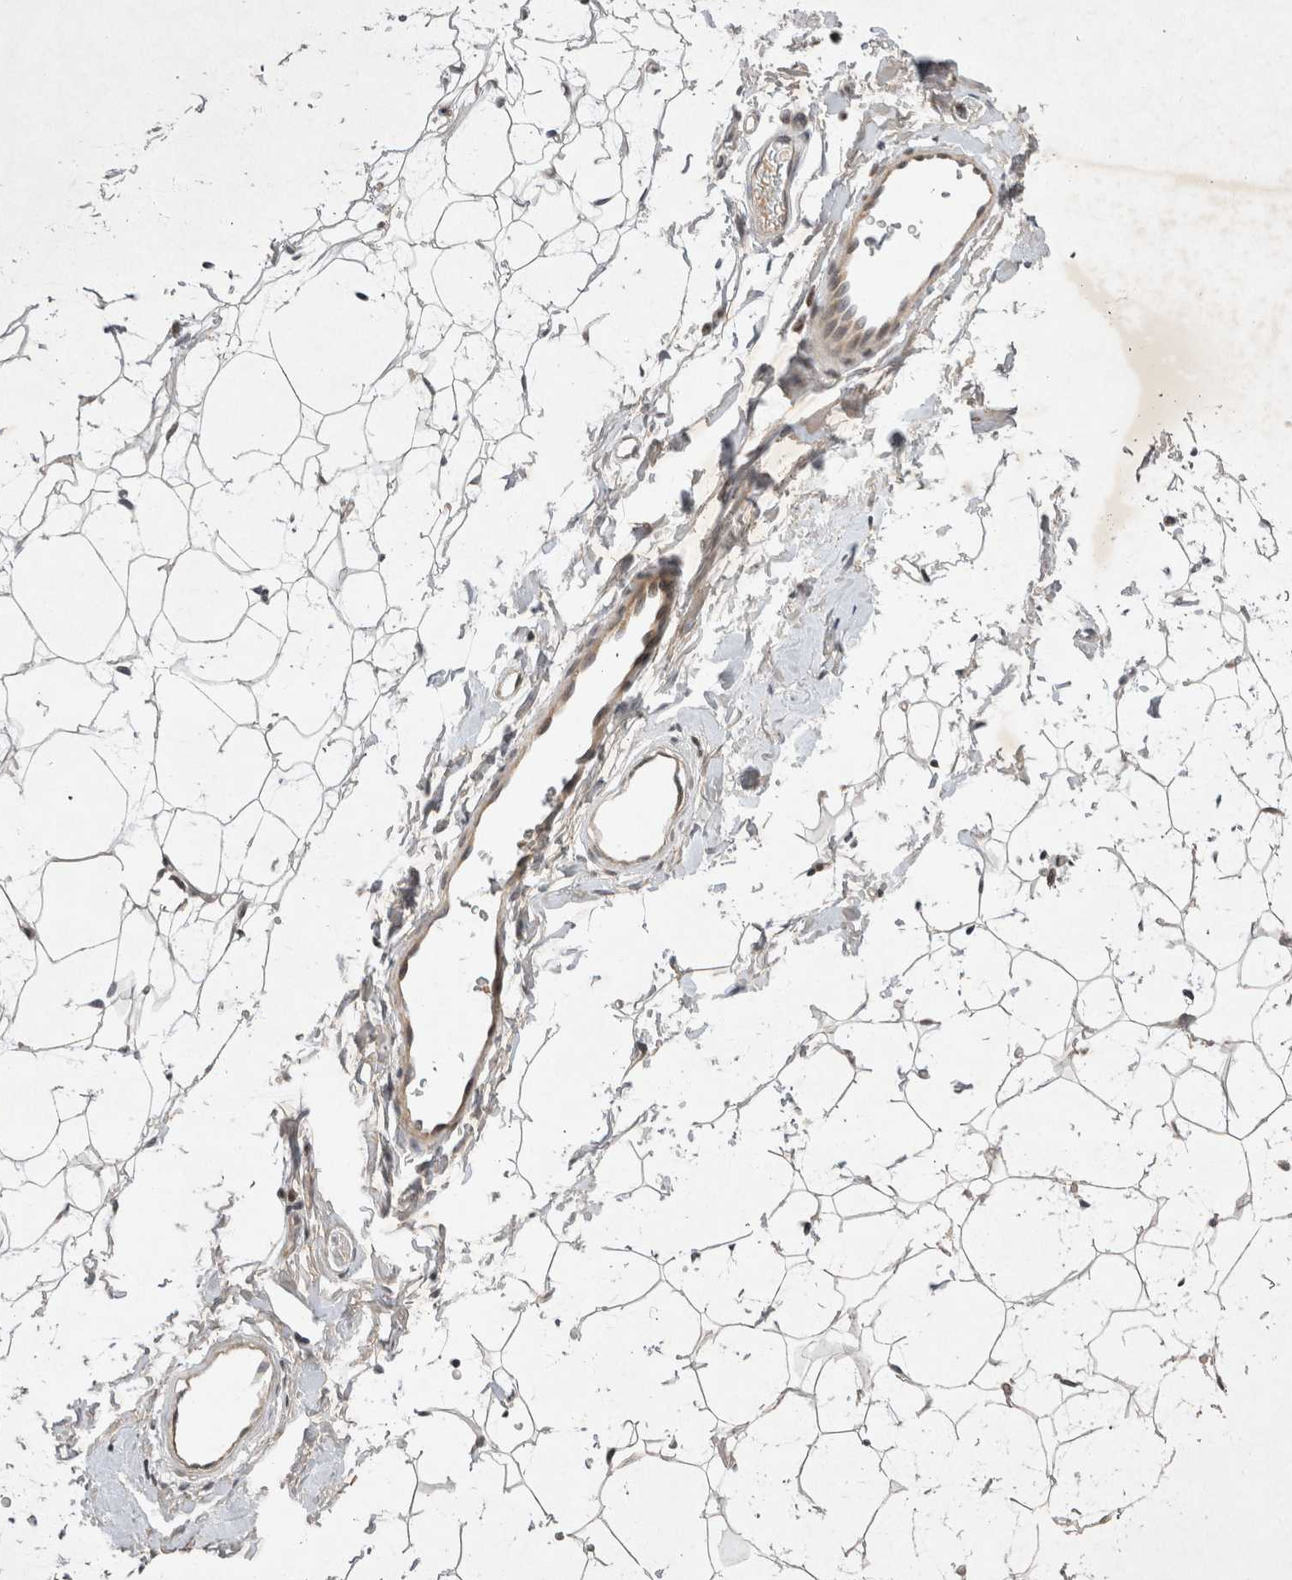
{"staining": {"intensity": "negative", "quantity": "none", "location": "none"}, "tissue": "adipose tissue", "cell_type": "Adipocytes", "image_type": "normal", "snomed": [{"axis": "morphology", "description": "Normal tissue, NOS"}, {"axis": "topography", "description": "Breast"}], "caption": "Immunohistochemistry (IHC) of normal adipose tissue reveals no positivity in adipocytes.", "gene": "EIF2AK1", "patient": {"sex": "female", "age": 23}}